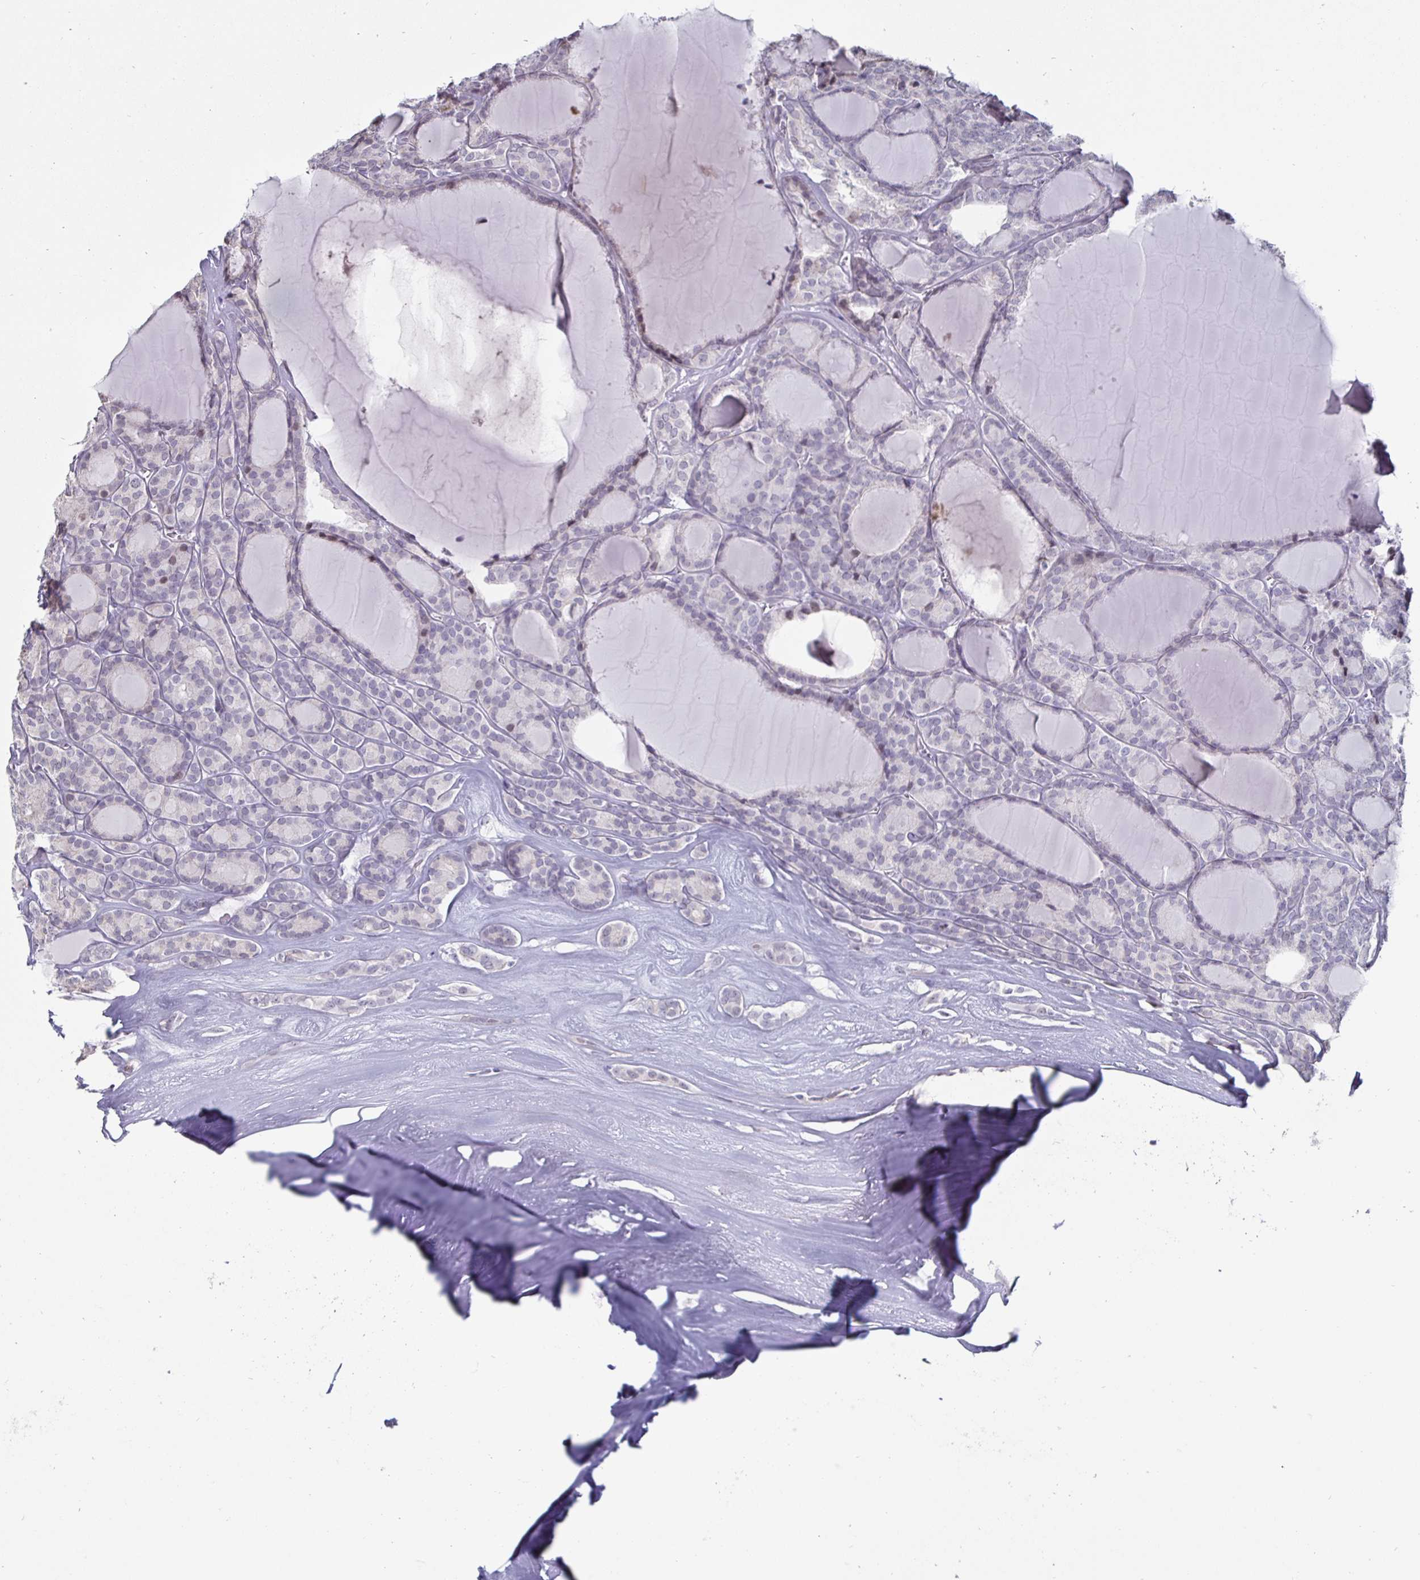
{"staining": {"intensity": "negative", "quantity": "none", "location": "none"}, "tissue": "thyroid cancer", "cell_type": "Tumor cells", "image_type": "cancer", "snomed": [{"axis": "morphology", "description": "Follicular adenoma carcinoma, NOS"}, {"axis": "topography", "description": "Thyroid gland"}], "caption": "IHC micrograph of neoplastic tissue: human thyroid cancer stained with DAB demonstrates no significant protein positivity in tumor cells.", "gene": "OOSP2", "patient": {"sex": "male", "age": 74}}